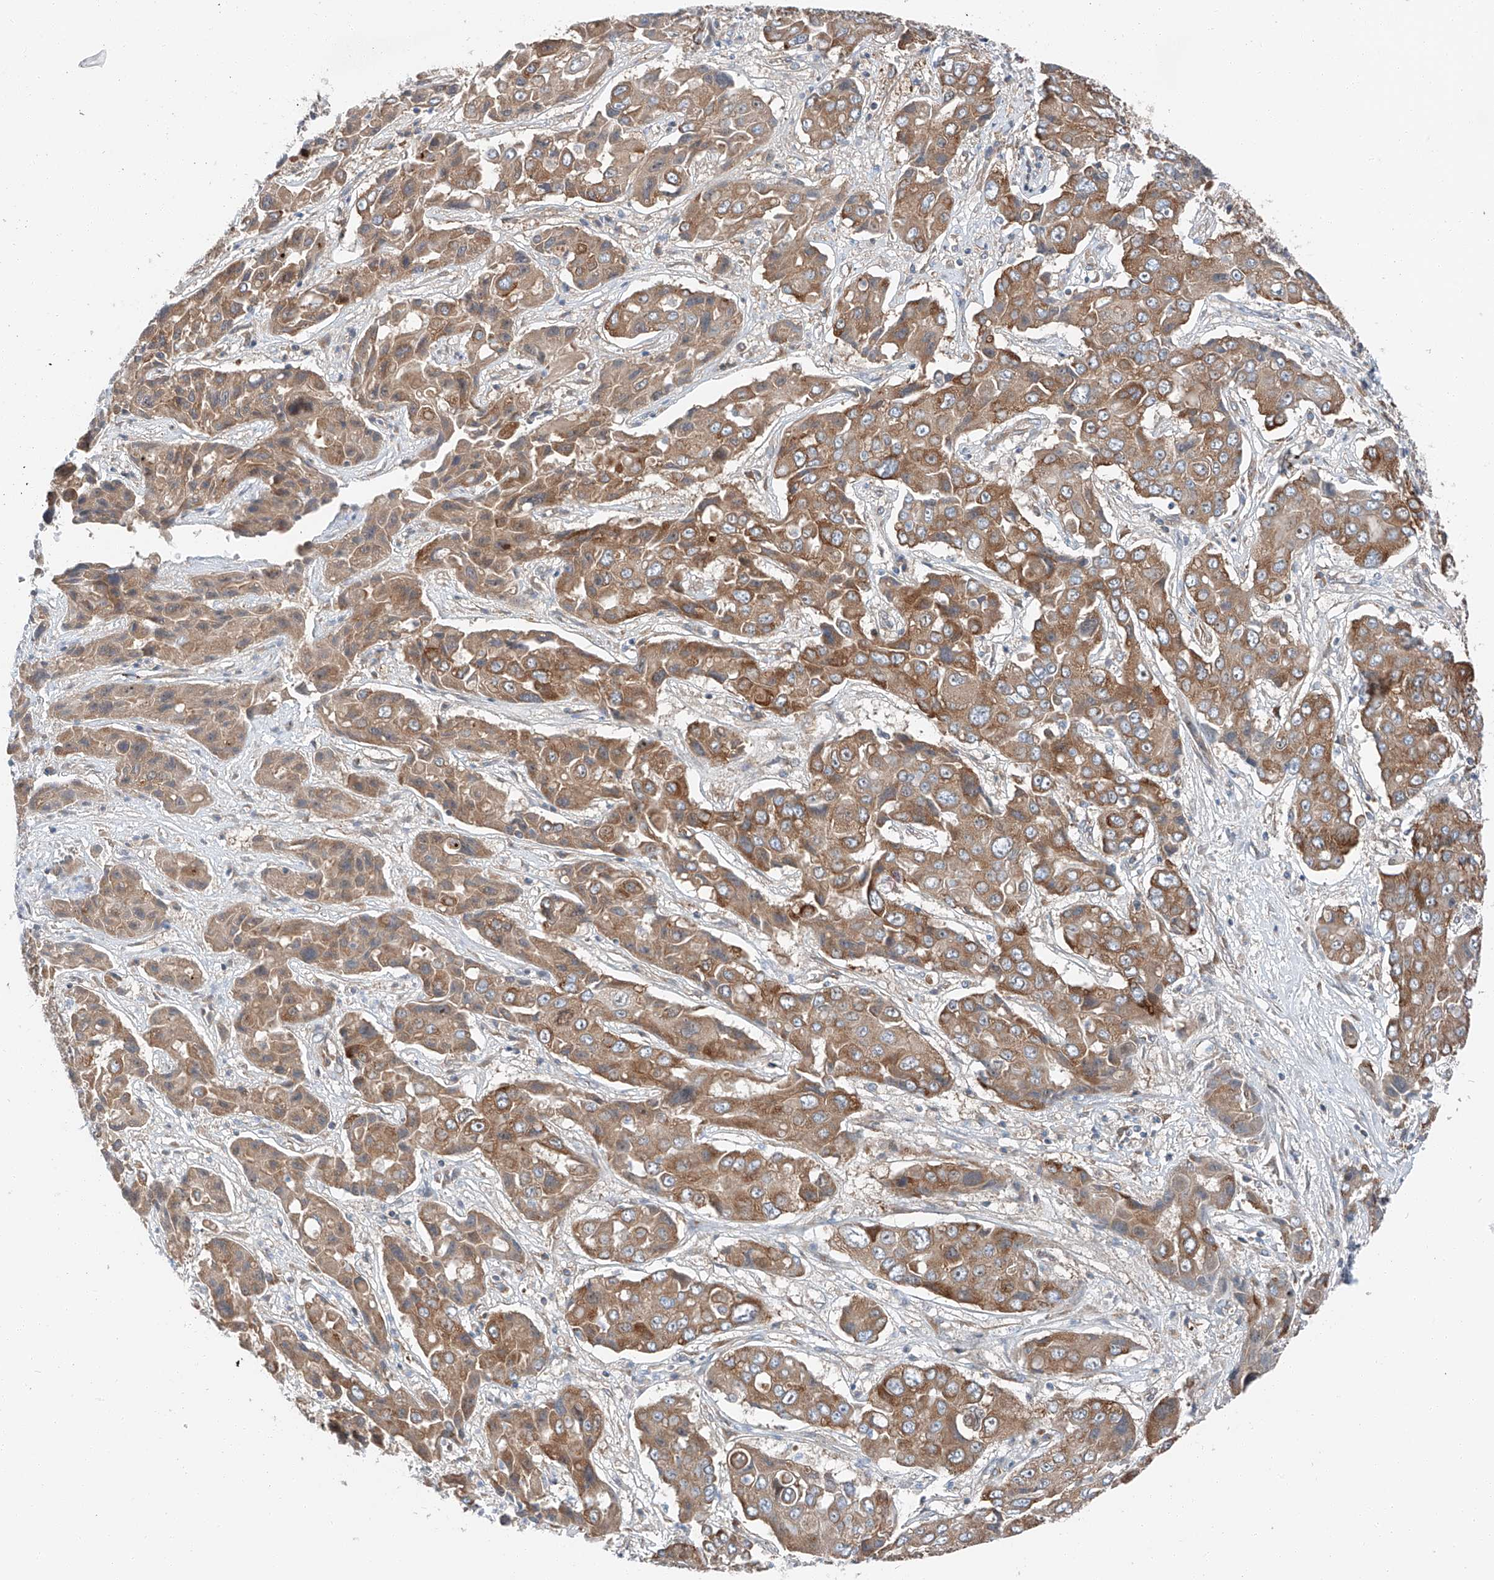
{"staining": {"intensity": "moderate", "quantity": ">75%", "location": "cytoplasmic/membranous"}, "tissue": "liver cancer", "cell_type": "Tumor cells", "image_type": "cancer", "snomed": [{"axis": "morphology", "description": "Cholangiocarcinoma"}, {"axis": "topography", "description": "Liver"}], "caption": "Immunohistochemistry (DAB) staining of liver cancer displays moderate cytoplasmic/membranous protein staining in about >75% of tumor cells. (brown staining indicates protein expression, while blue staining denotes nuclei).", "gene": "ZC3H15", "patient": {"sex": "male", "age": 67}}